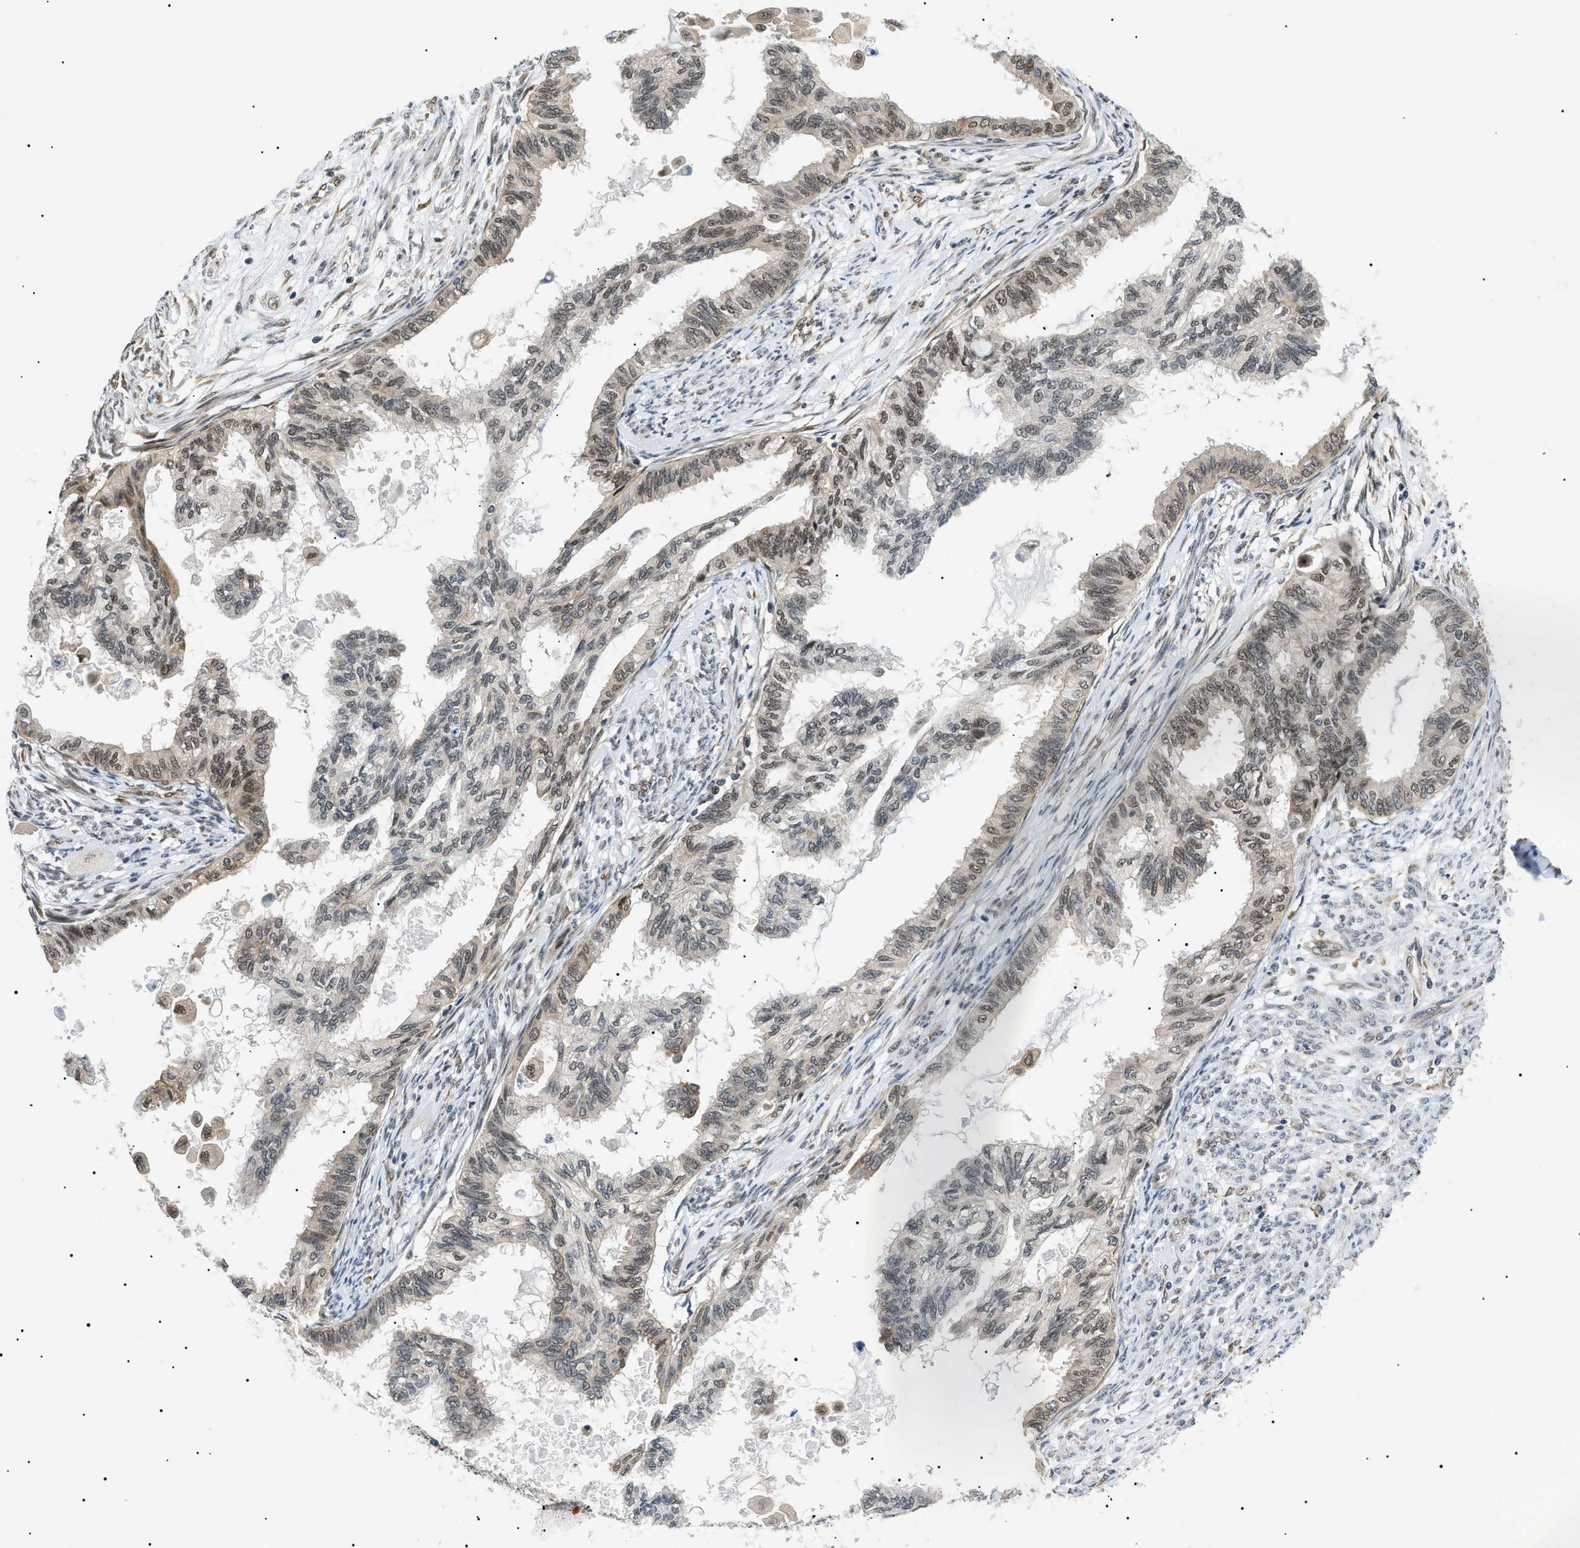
{"staining": {"intensity": "moderate", "quantity": ">75%", "location": "cytoplasmic/membranous,nuclear"}, "tissue": "cervical cancer", "cell_type": "Tumor cells", "image_type": "cancer", "snomed": [{"axis": "morphology", "description": "Normal tissue, NOS"}, {"axis": "morphology", "description": "Adenocarcinoma, NOS"}, {"axis": "topography", "description": "Cervix"}, {"axis": "topography", "description": "Endometrium"}], "caption": "Brown immunohistochemical staining in human adenocarcinoma (cervical) displays moderate cytoplasmic/membranous and nuclear expression in approximately >75% of tumor cells.", "gene": "CWC25", "patient": {"sex": "female", "age": 86}}